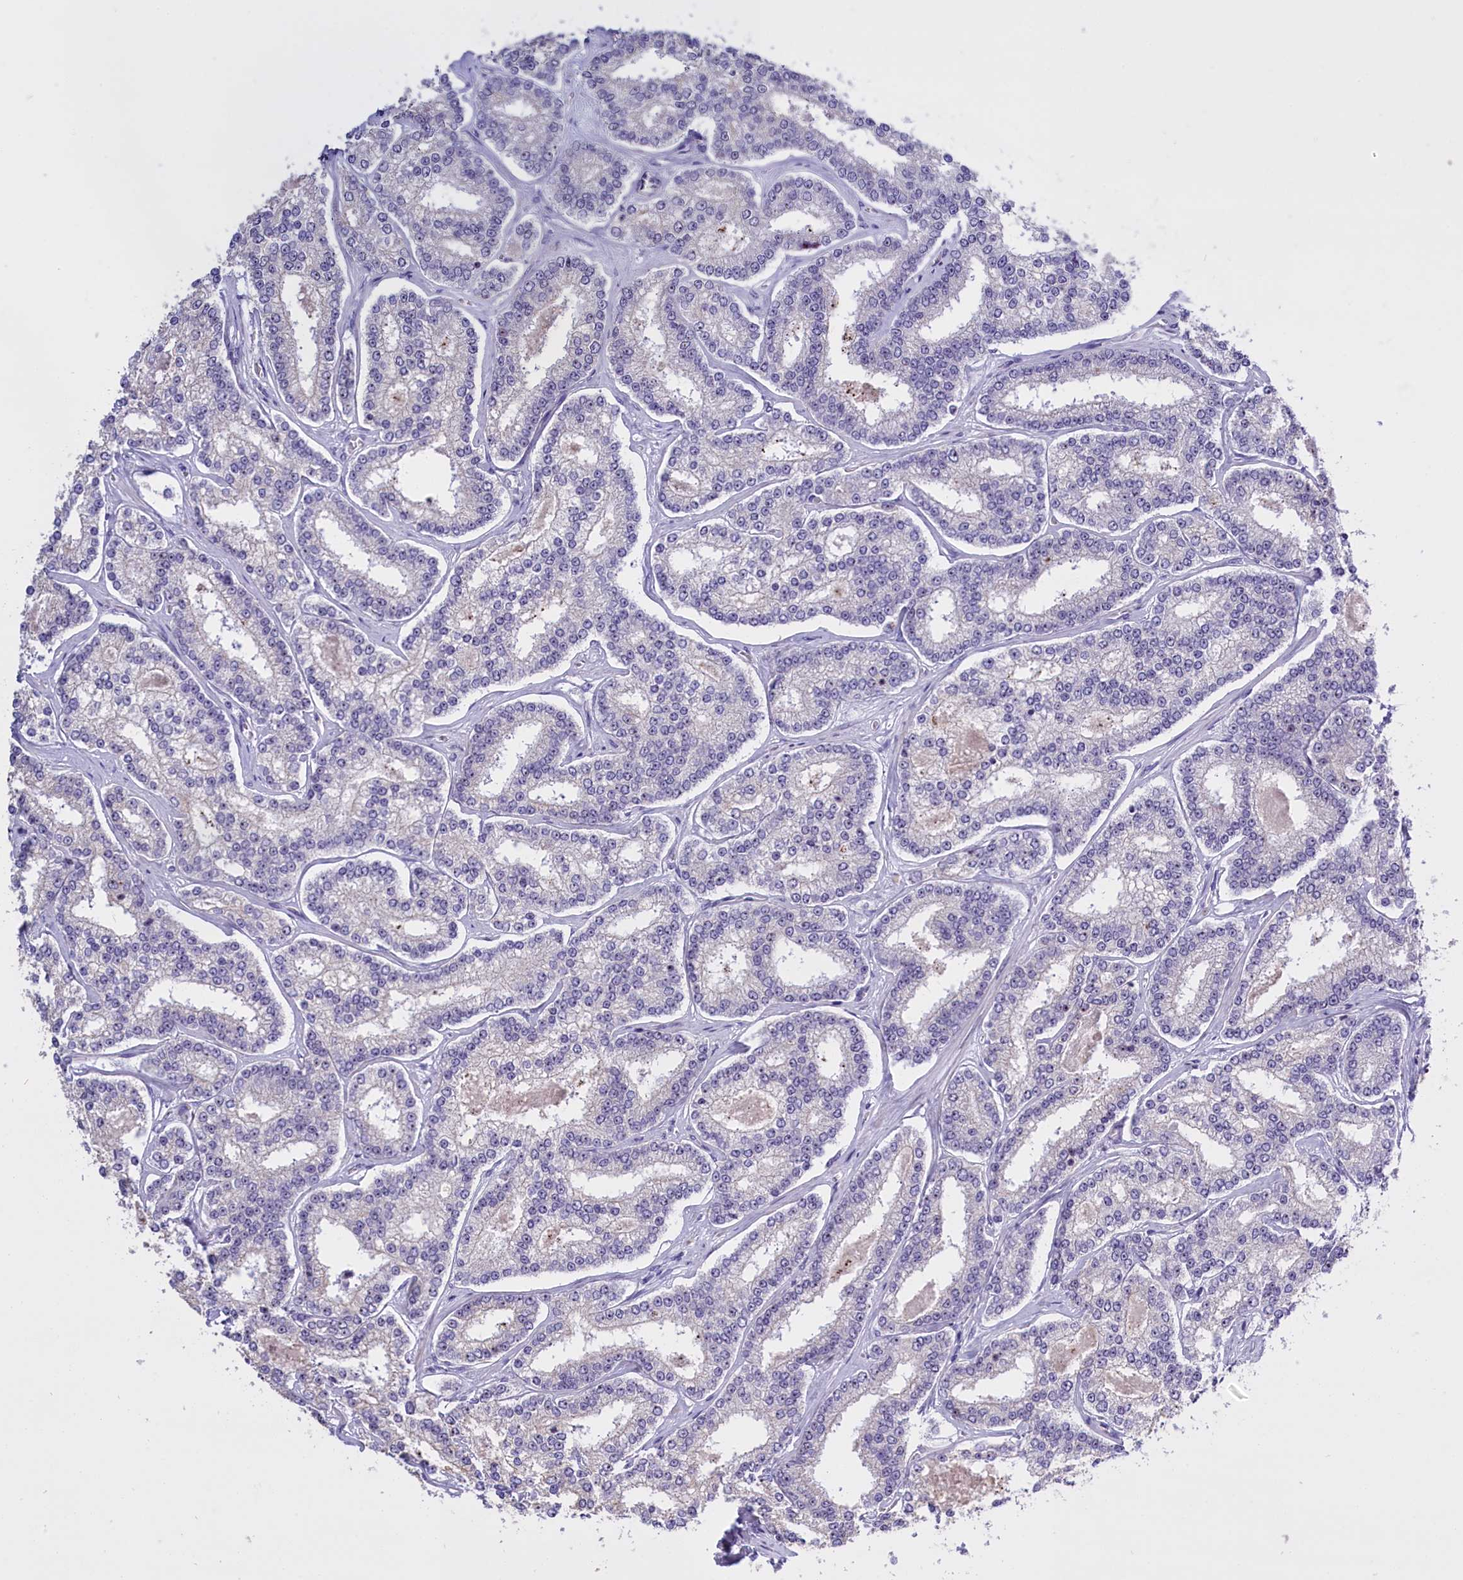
{"staining": {"intensity": "negative", "quantity": "none", "location": "none"}, "tissue": "prostate cancer", "cell_type": "Tumor cells", "image_type": "cancer", "snomed": [{"axis": "morphology", "description": "Normal tissue, NOS"}, {"axis": "morphology", "description": "Adenocarcinoma, High grade"}, {"axis": "topography", "description": "Prostate"}], "caption": "Immunohistochemical staining of human prostate adenocarcinoma (high-grade) shows no significant expression in tumor cells.", "gene": "TBL3", "patient": {"sex": "male", "age": 83}}